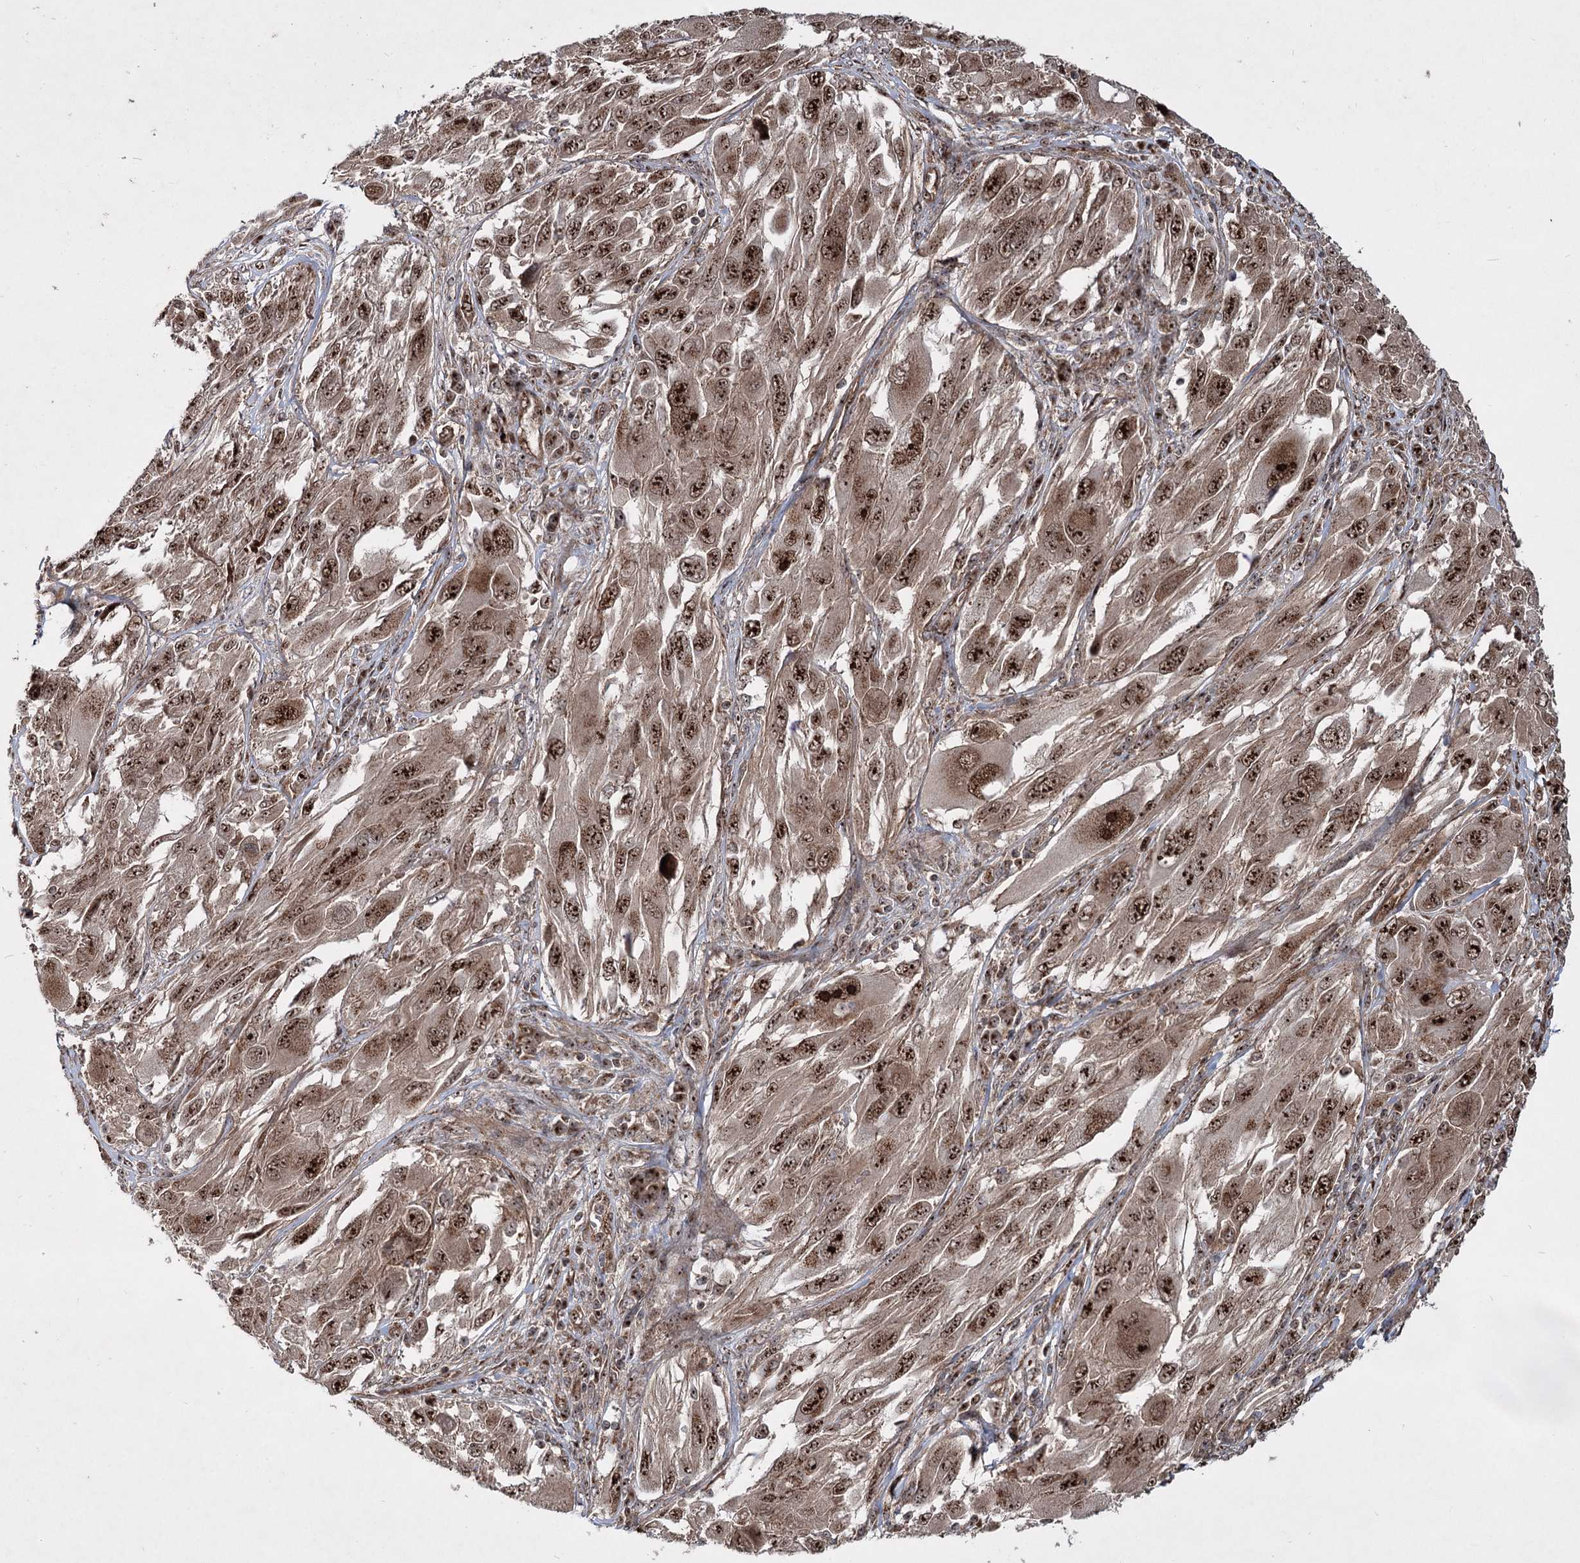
{"staining": {"intensity": "strong", "quantity": ">75%", "location": "nuclear"}, "tissue": "melanoma", "cell_type": "Tumor cells", "image_type": "cancer", "snomed": [{"axis": "morphology", "description": "Malignant melanoma, NOS"}, {"axis": "topography", "description": "Skin"}], "caption": "Tumor cells show high levels of strong nuclear expression in about >75% of cells in human malignant melanoma.", "gene": "SERINC5", "patient": {"sex": "female", "age": 91}}